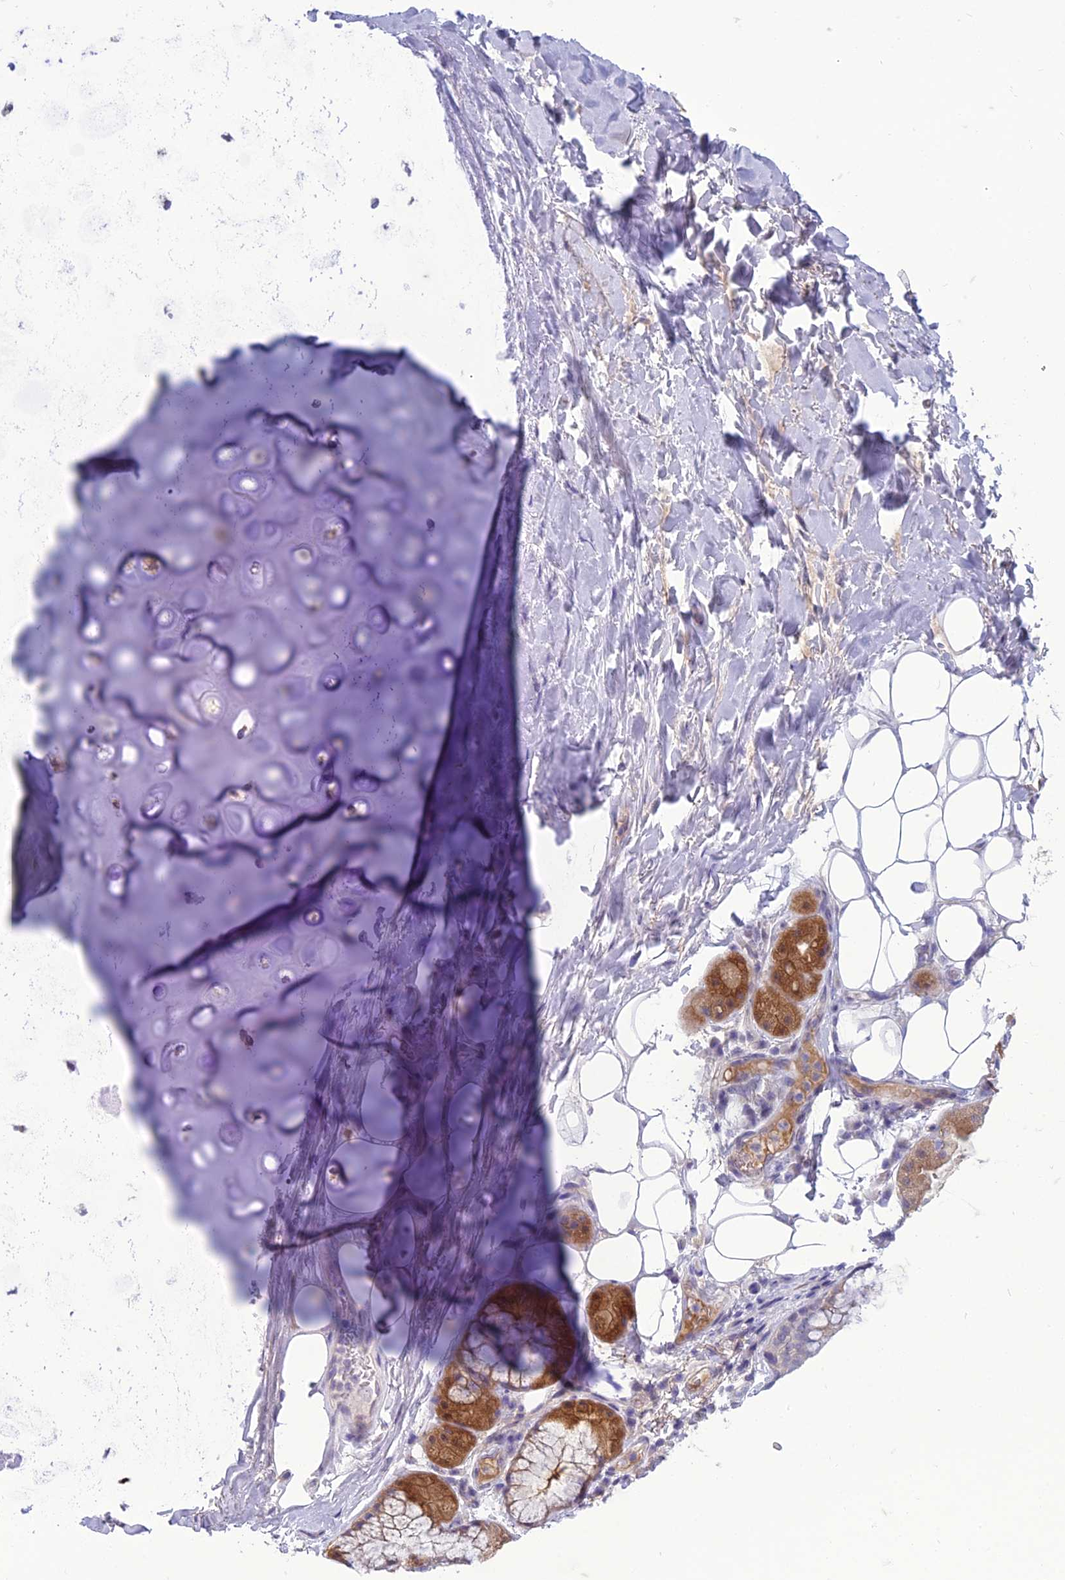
{"staining": {"intensity": "negative", "quantity": "none", "location": "none"}, "tissue": "adipose tissue", "cell_type": "Adipocytes", "image_type": "normal", "snomed": [{"axis": "morphology", "description": "Normal tissue, NOS"}, {"axis": "topography", "description": "Lymph node"}, {"axis": "topography", "description": "Cartilage tissue"}, {"axis": "topography", "description": "Bronchus"}], "caption": "Adipocytes show no significant staining in normal adipose tissue. (DAB IHC visualized using brightfield microscopy, high magnification).", "gene": "ANKS4B", "patient": {"sex": "male", "age": 63}}